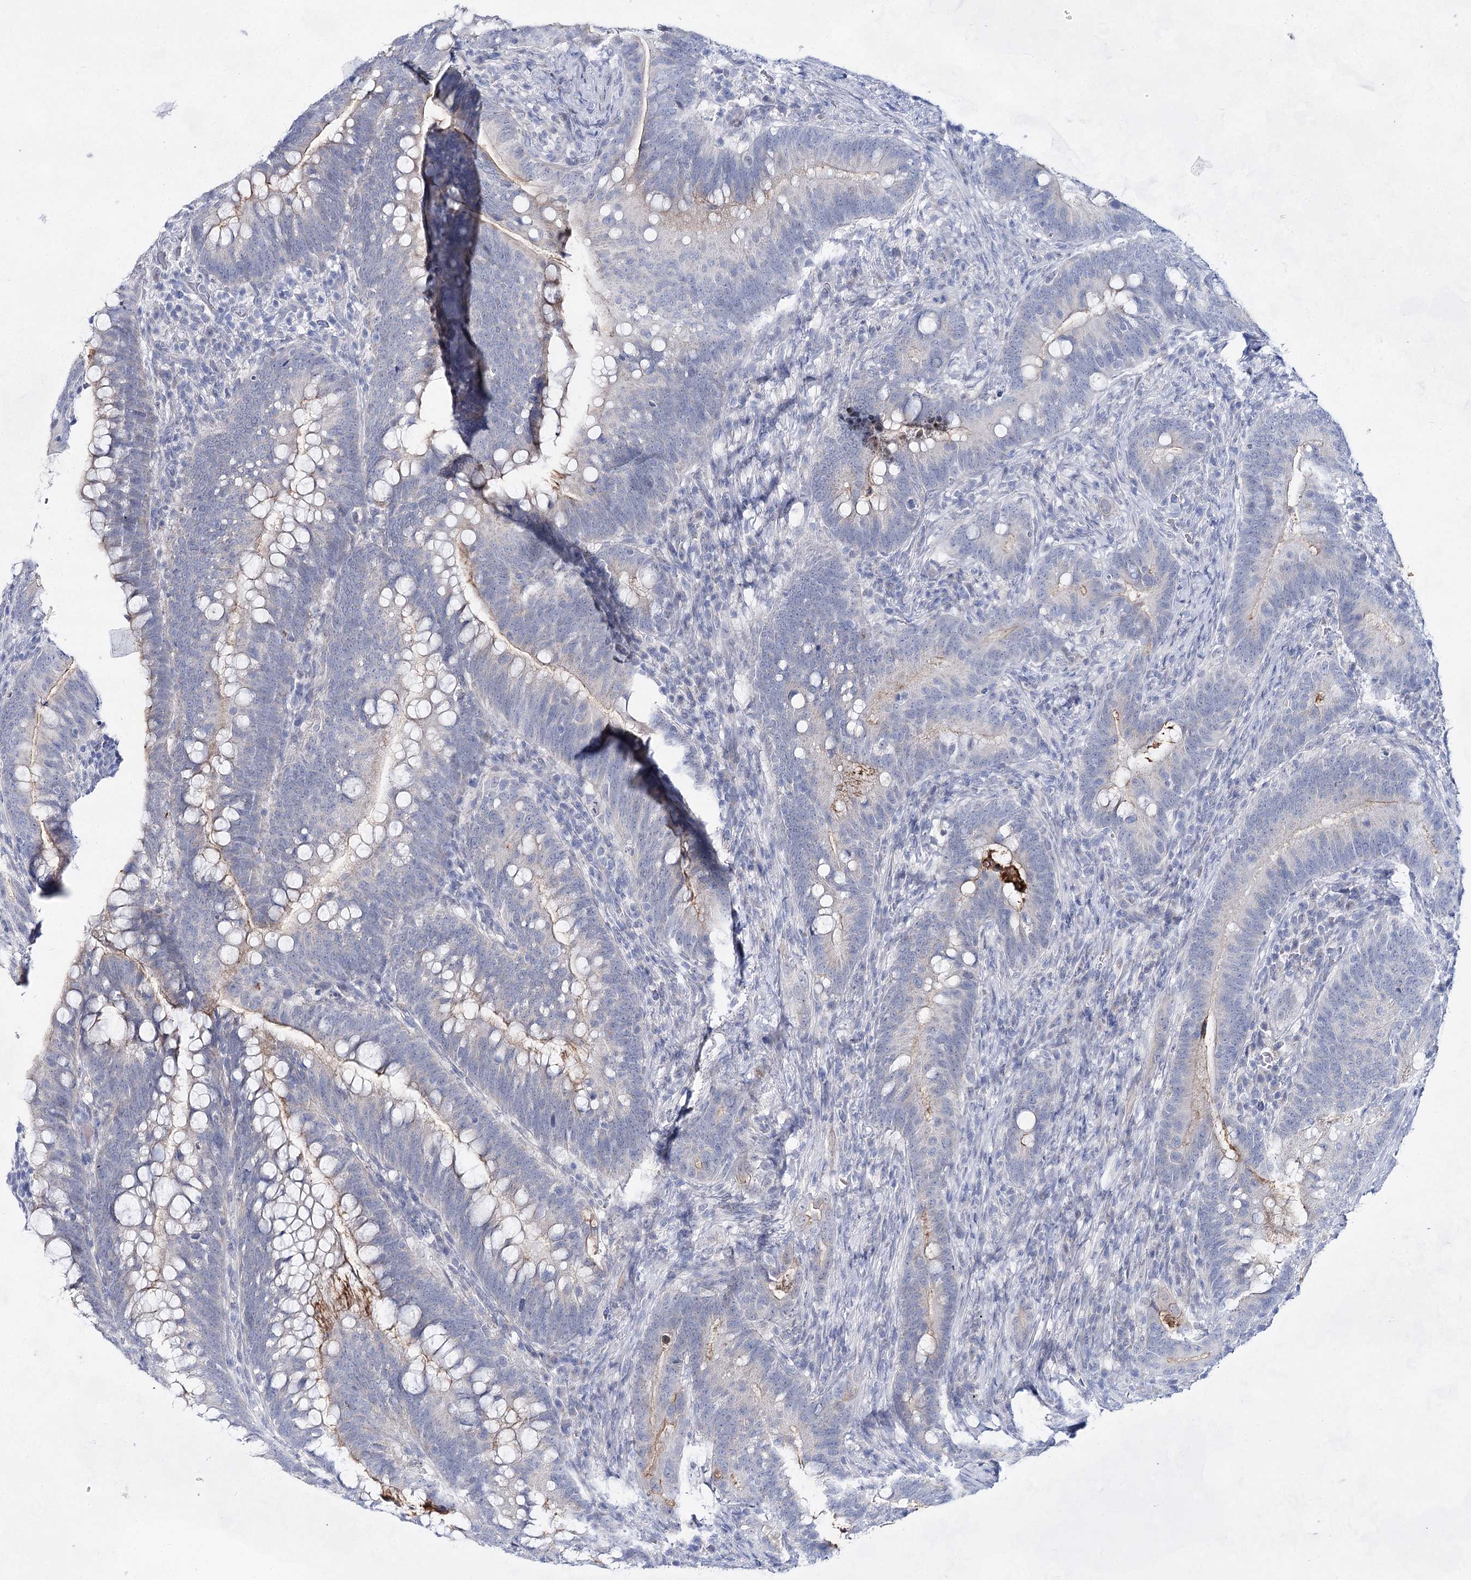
{"staining": {"intensity": "weak", "quantity": "<25%", "location": "cytoplasmic/membranous"}, "tissue": "colorectal cancer", "cell_type": "Tumor cells", "image_type": "cancer", "snomed": [{"axis": "morphology", "description": "Adenocarcinoma, NOS"}, {"axis": "topography", "description": "Colon"}], "caption": "Protein analysis of colorectal adenocarcinoma exhibits no significant positivity in tumor cells.", "gene": "BPHL", "patient": {"sex": "female", "age": 66}}